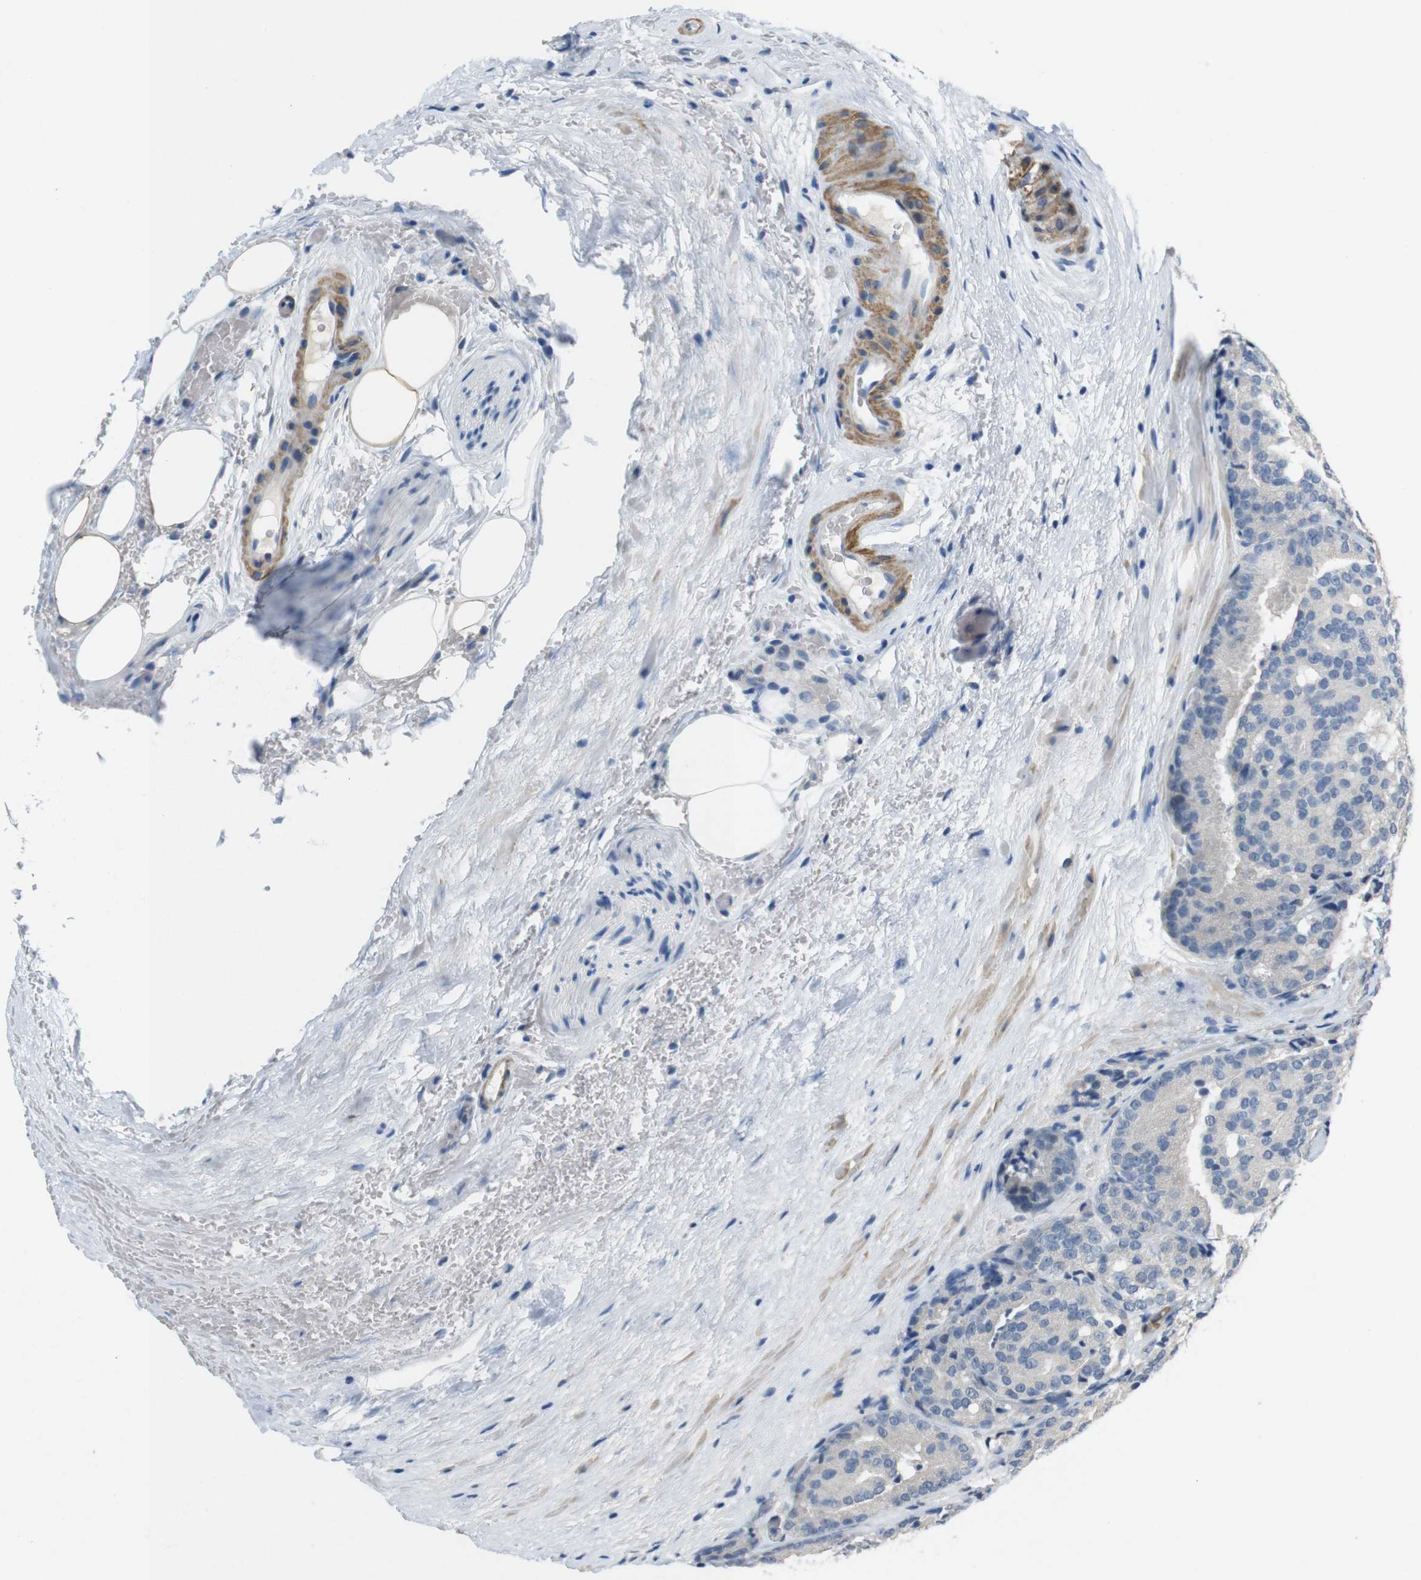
{"staining": {"intensity": "negative", "quantity": "none", "location": "none"}, "tissue": "prostate cancer", "cell_type": "Tumor cells", "image_type": "cancer", "snomed": [{"axis": "morphology", "description": "Adenocarcinoma, High grade"}, {"axis": "topography", "description": "Prostate"}], "caption": "This is a micrograph of IHC staining of prostate cancer, which shows no expression in tumor cells.", "gene": "HRH2", "patient": {"sex": "male", "age": 64}}